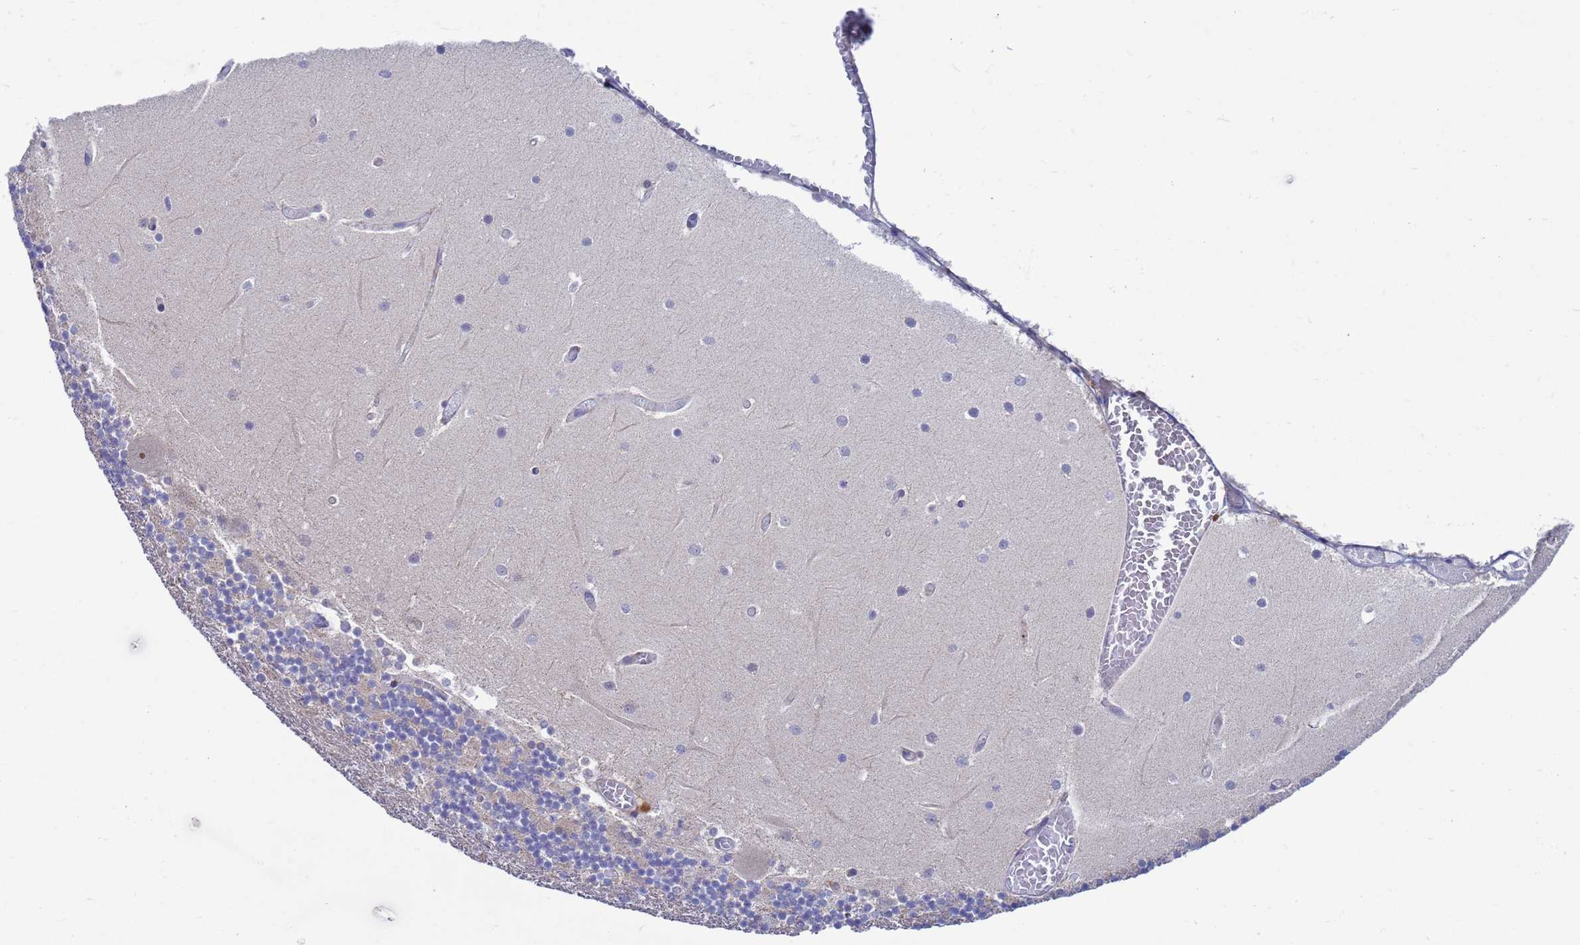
{"staining": {"intensity": "weak", "quantity": "25%-75%", "location": "cytoplasmic/membranous"}, "tissue": "cerebellum", "cell_type": "Cells in granular layer", "image_type": "normal", "snomed": [{"axis": "morphology", "description": "Normal tissue, NOS"}, {"axis": "topography", "description": "Cerebellum"}], "caption": "This histopathology image exhibits immunohistochemistry staining of benign cerebellum, with low weak cytoplasmic/membranous positivity in about 25%-75% of cells in granular layer.", "gene": "ENOSF1", "patient": {"sex": "female", "age": 28}}